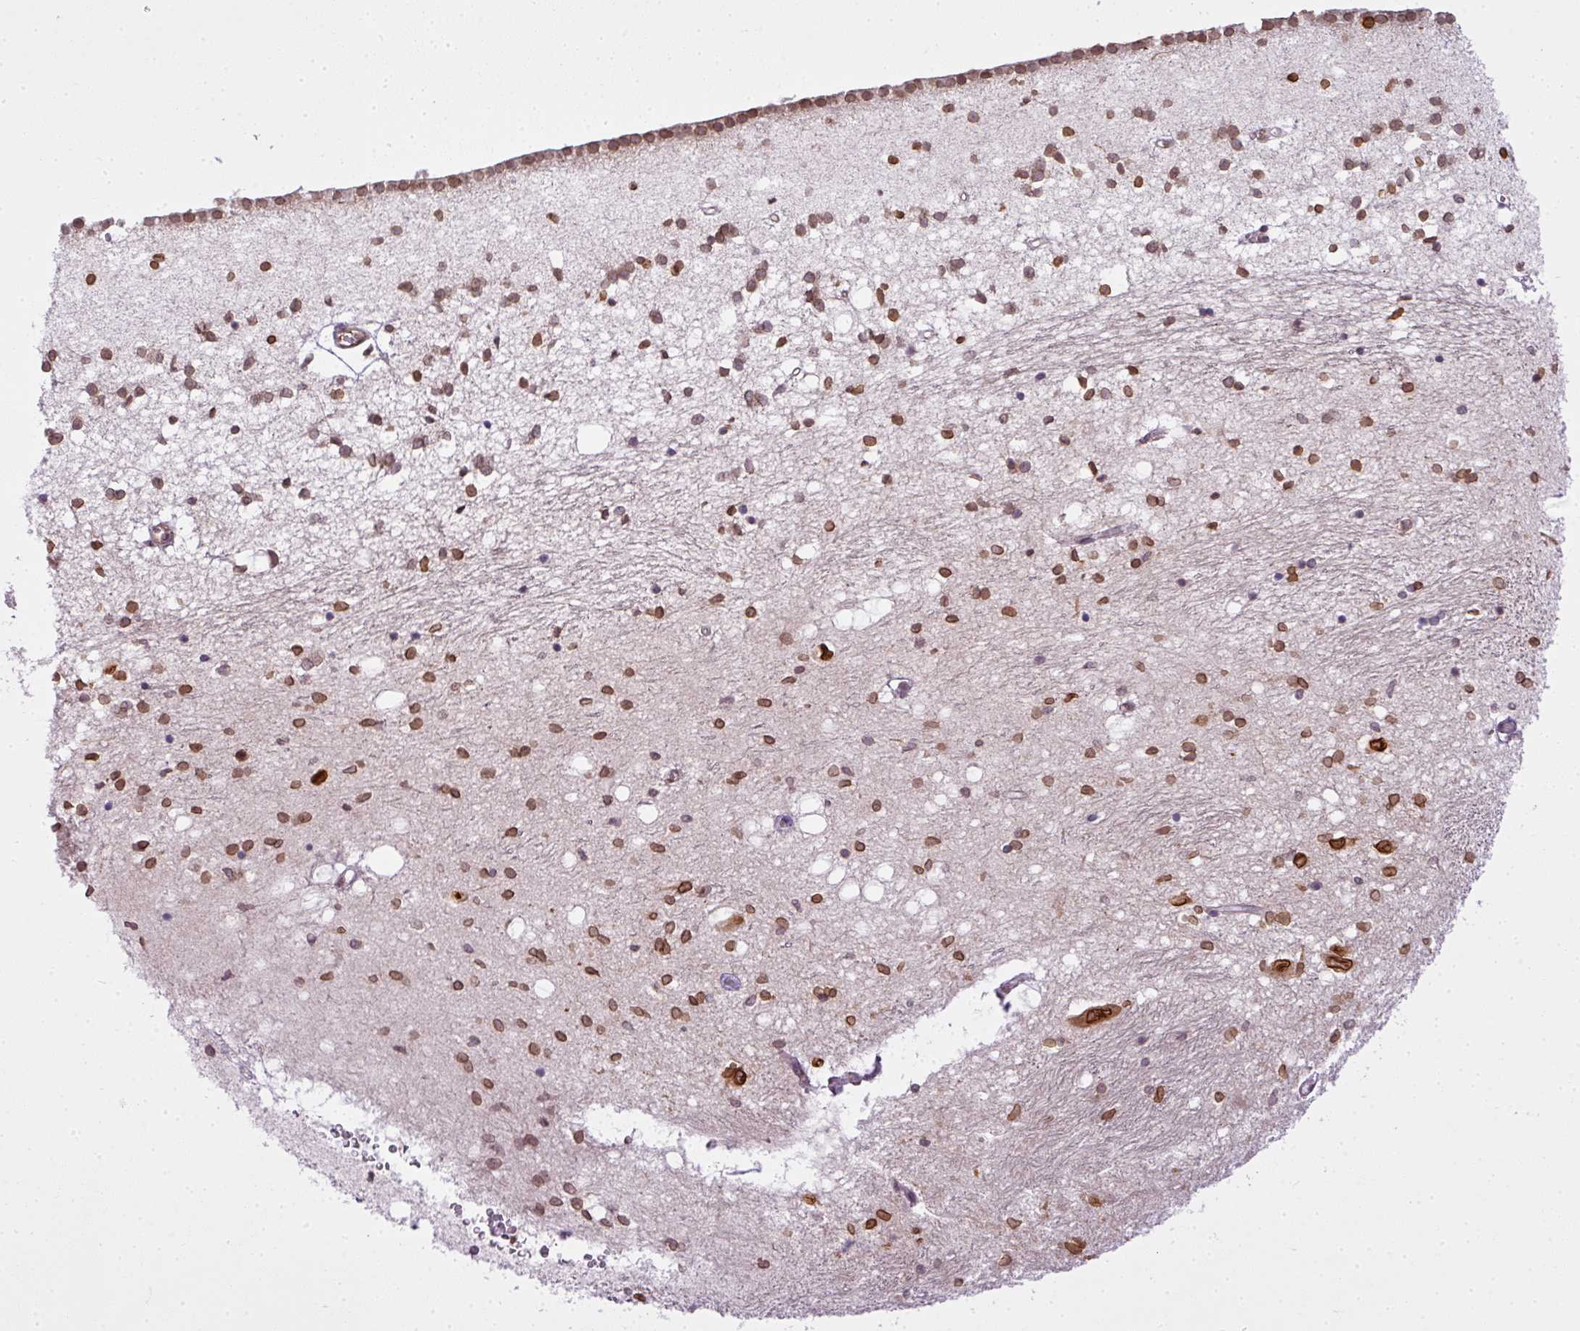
{"staining": {"intensity": "moderate", "quantity": ">75%", "location": "nuclear"}, "tissue": "caudate", "cell_type": "Glial cells", "image_type": "normal", "snomed": [{"axis": "morphology", "description": "Normal tissue, NOS"}, {"axis": "topography", "description": "Lateral ventricle wall"}], "caption": "This photomicrograph displays unremarkable caudate stained with IHC to label a protein in brown. The nuclear of glial cells show moderate positivity for the protein. Nuclei are counter-stained blue.", "gene": "COX18", "patient": {"sex": "male", "age": 70}}